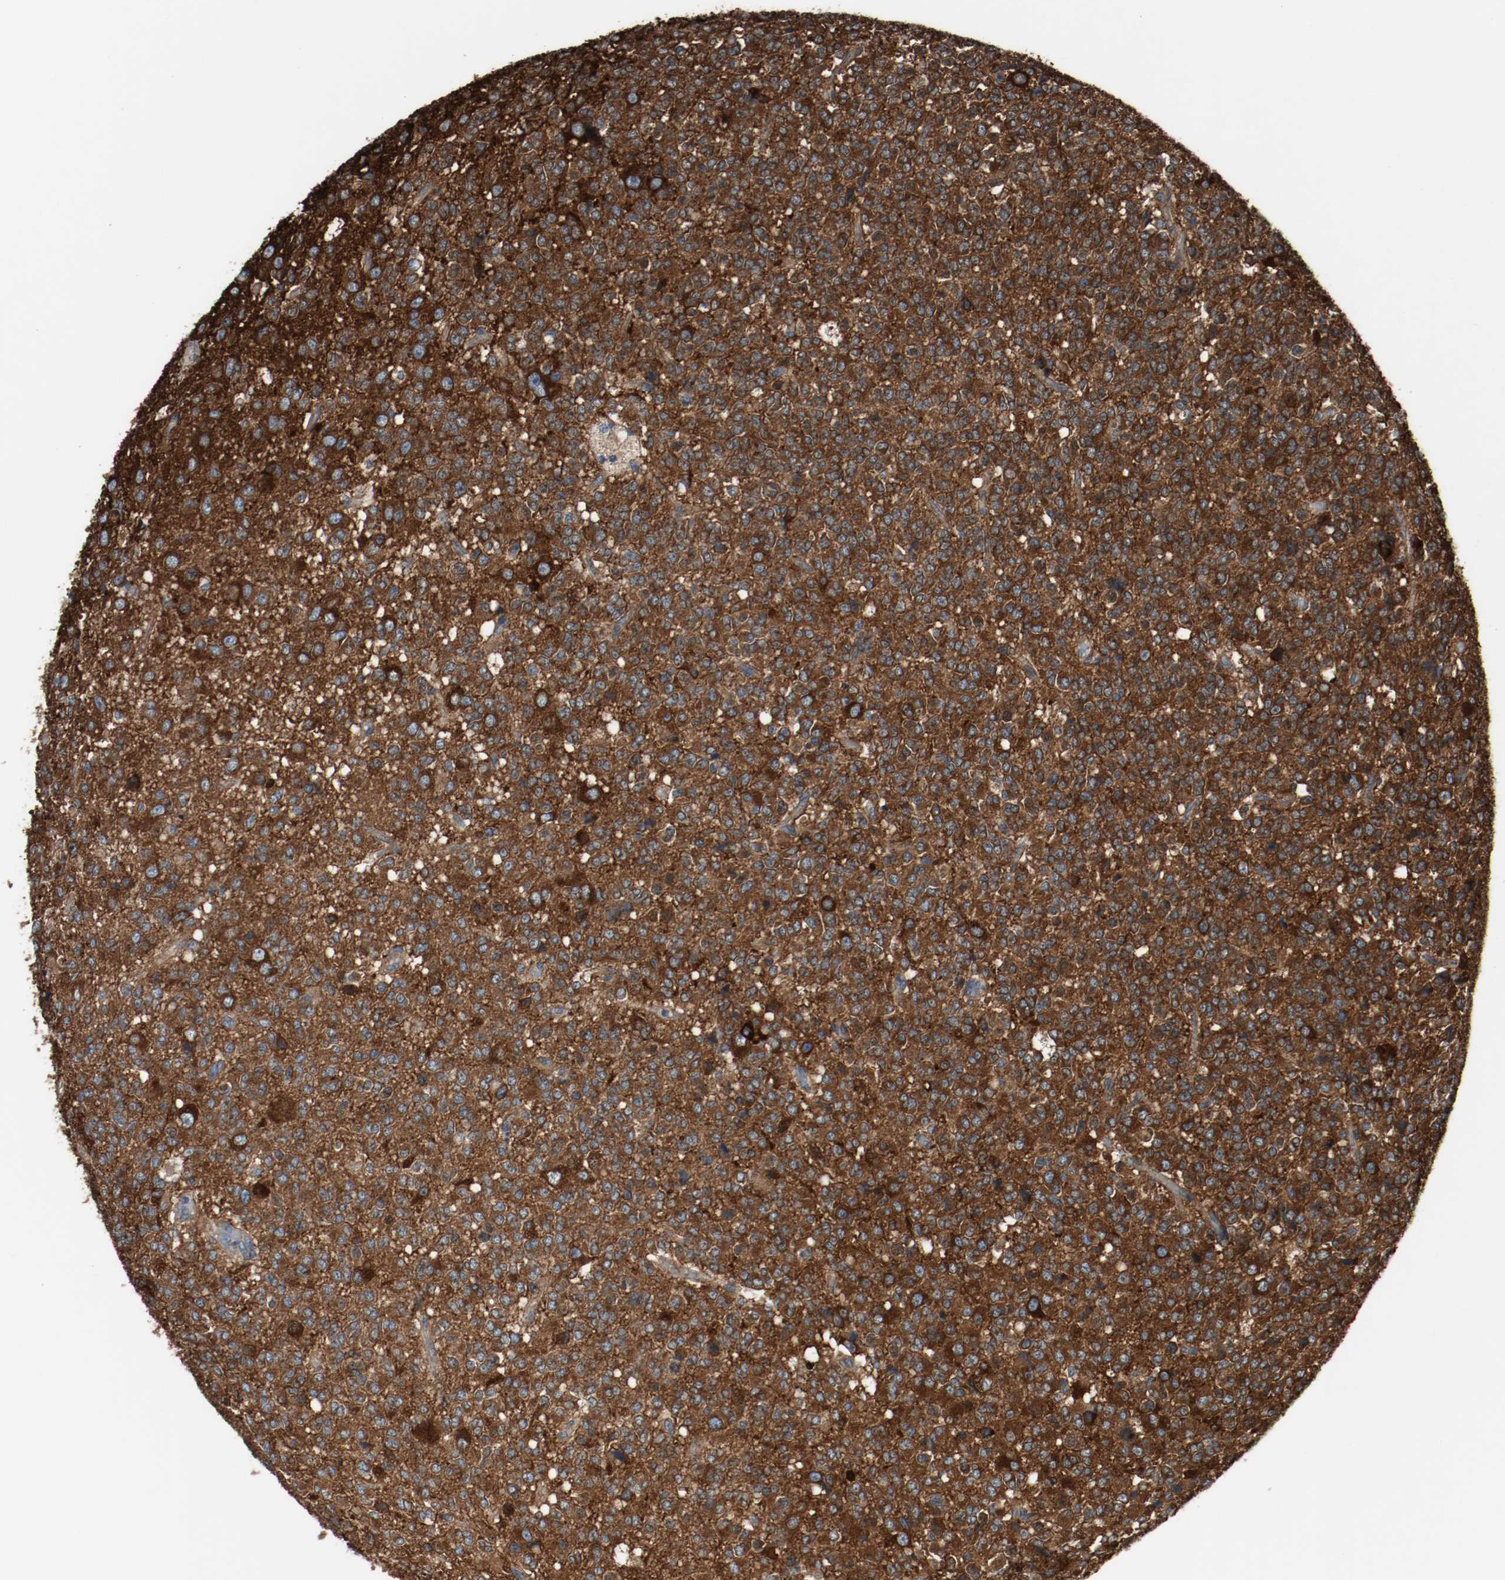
{"staining": {"intensity": "strong", "quantity": ">75%", "location": "cytoplasmic/membranous"}, "tissue": "glioma", "cell_type": "Tumor cells", "image_type": "cancer", "snomed": [{"axis": "morphology", "description": "Glioma, malignant, High grade"}, {"axis": "topography", "description": "pancreas cauda"}], "caption": "Glioma stained with a brown dye displays strong cytoplasmic/membranous positive staining in approximately >75% of tumor cells.", "gene": "TUBA3D", "patient": {"sex": "male", "age": 60}}